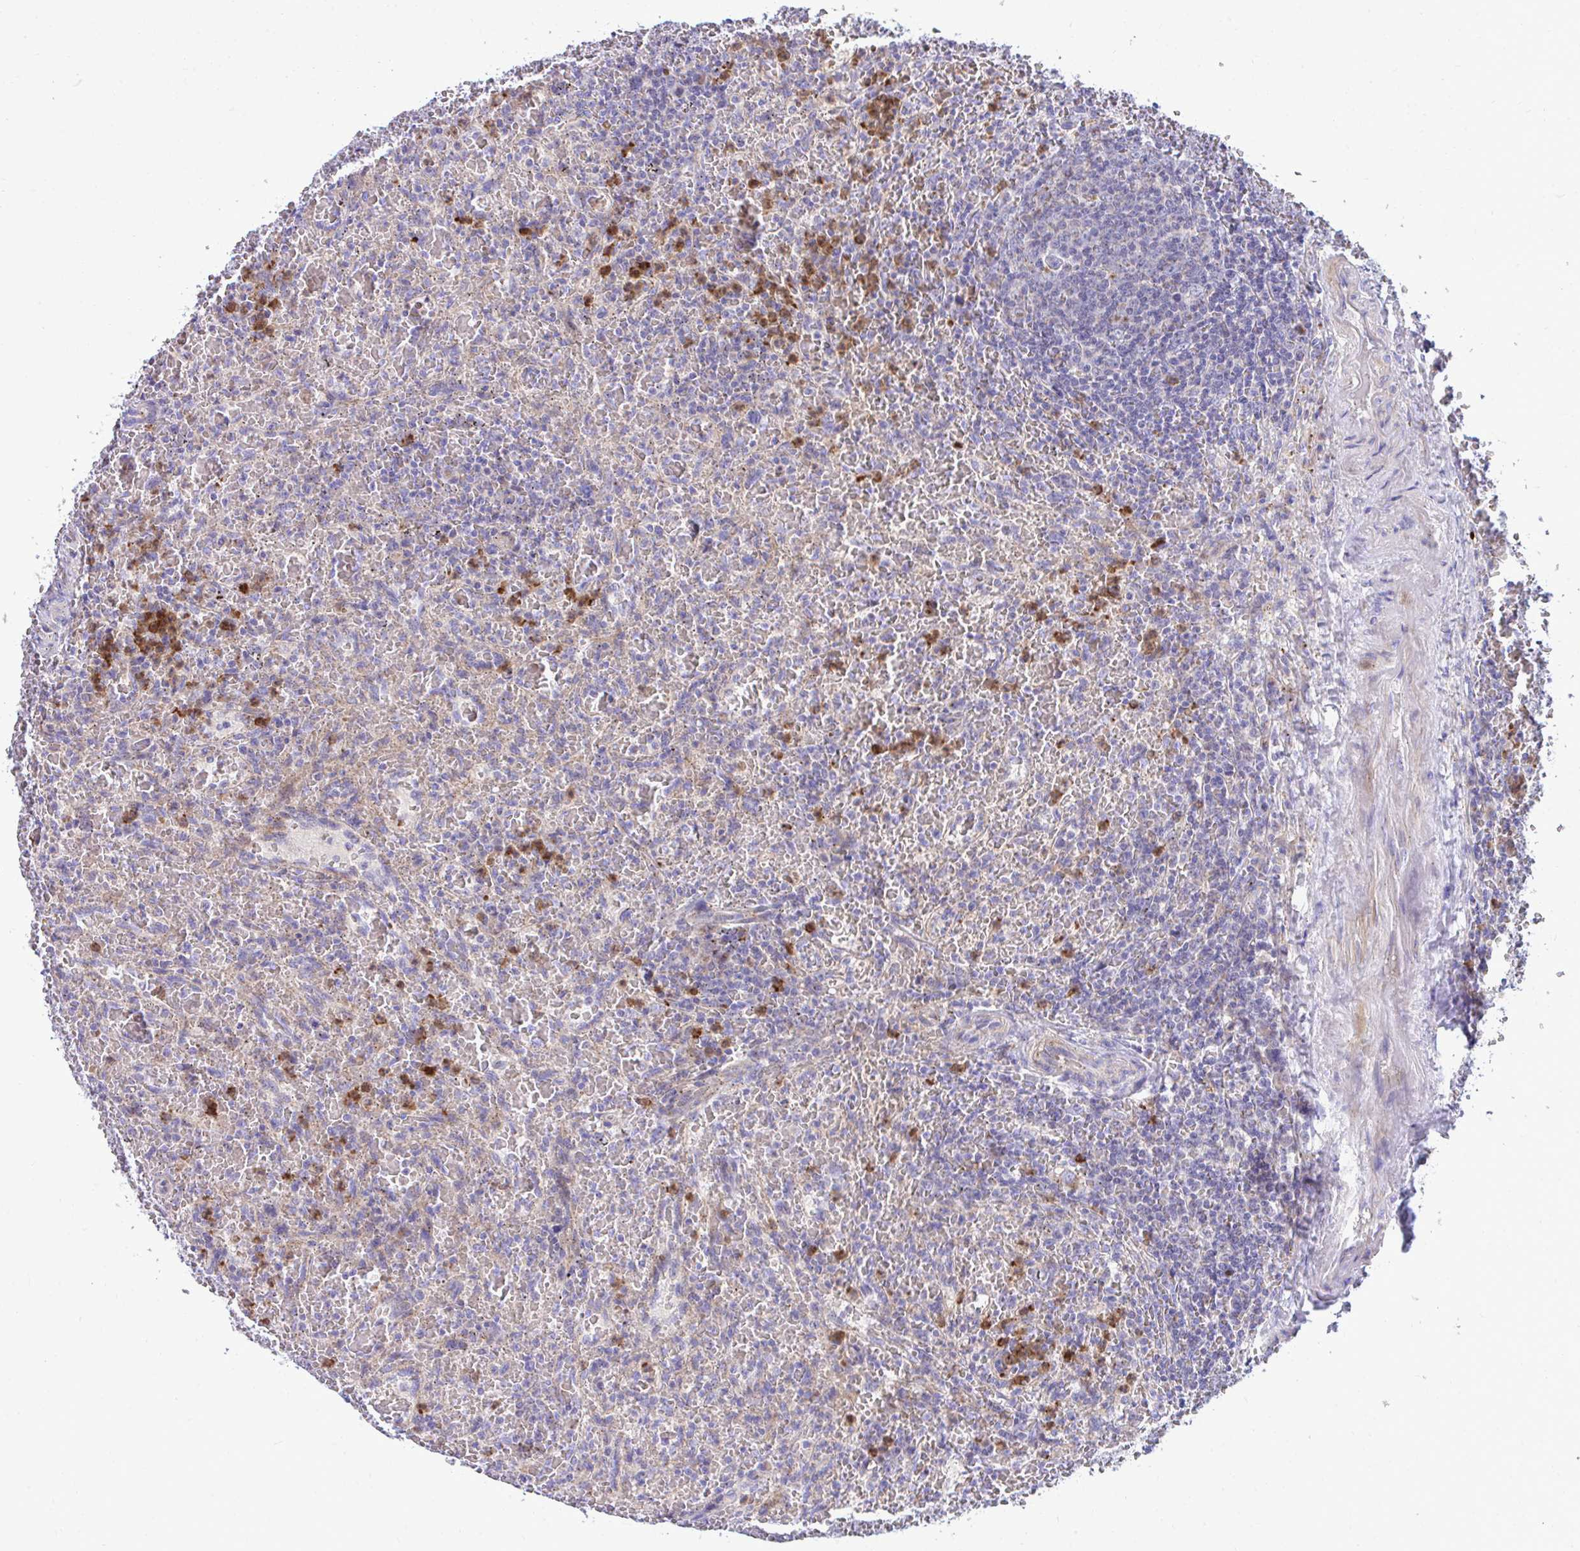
{"staining": {"intensity": "negative", "quantity": "none", "location": "none"}, "tissue": "lymphoma", "cell_type": "Tumor cells", "image_type": "cancer", "snomed": [{"axis": "morphology", "description": "Malignant lymphoma, non-Hodgkin's type, Low grade"}, {"axis": "topography", "description": "Spleen"}], "caption": "Immunohistochemical staining of lymphoma reveals no significant positivity in tumor cells.", "gene": "MRPS16", "patient": {"sex": "female", "age": 64}}